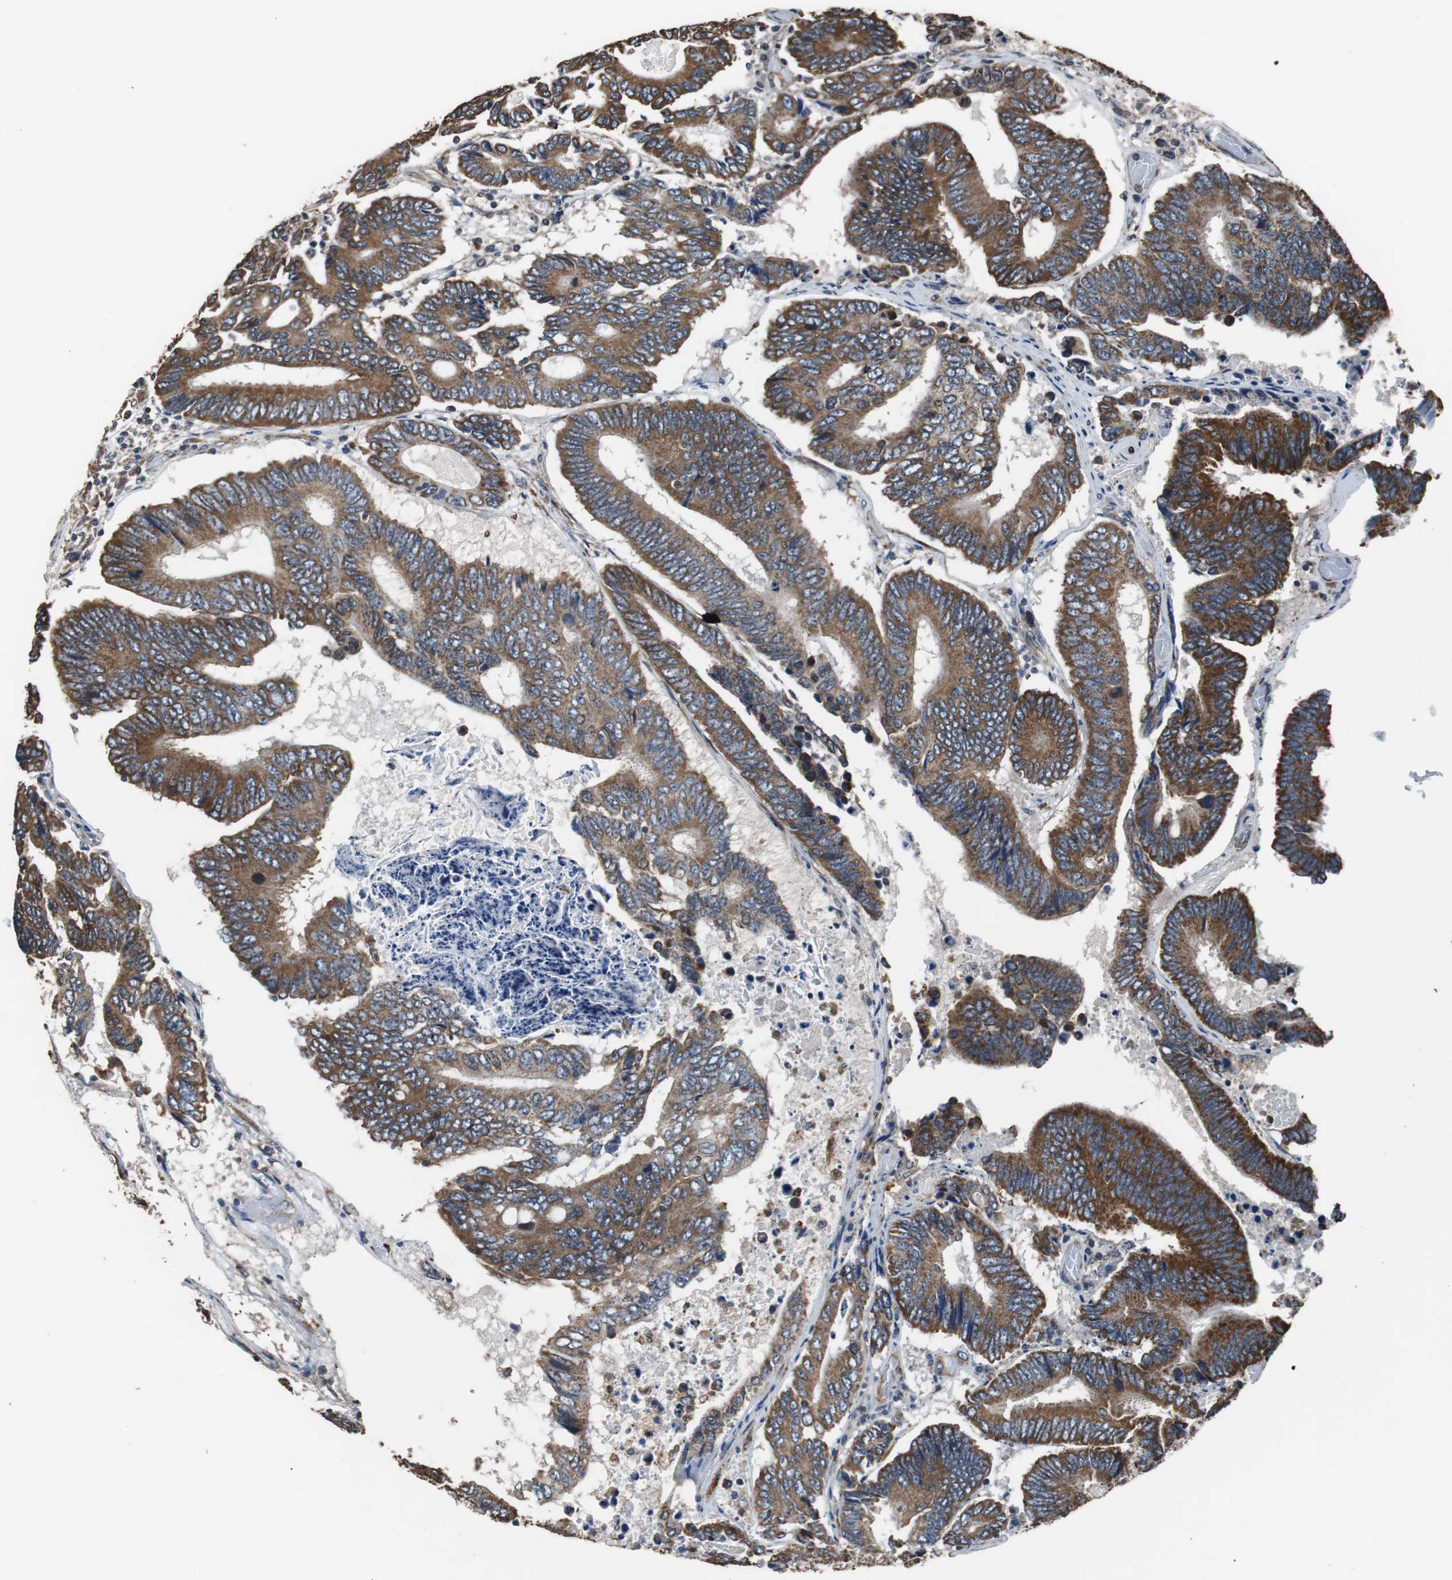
{"staining": {"intensity": "strong", "quantity": ">75%", "location": "cytoplasmic/membranous"}, "tissue": "colorectal cancer", "cell_type": "Tumor cells", "image_type": "cancer", "snomed": [{"axis": "morphology", "description": "Adenocarcinoma, NOS"}, {"axis": "topography", "description": "Colon"}], "caption": "Colorectal adenocarcinoma was stained to show a protein in brown. There is high levels of strong cytoplasmic/membranous staining in approximately >75% of tumor cells.", "gene": "PITRM1", "patient": {"sex": "female", "age": 78}}